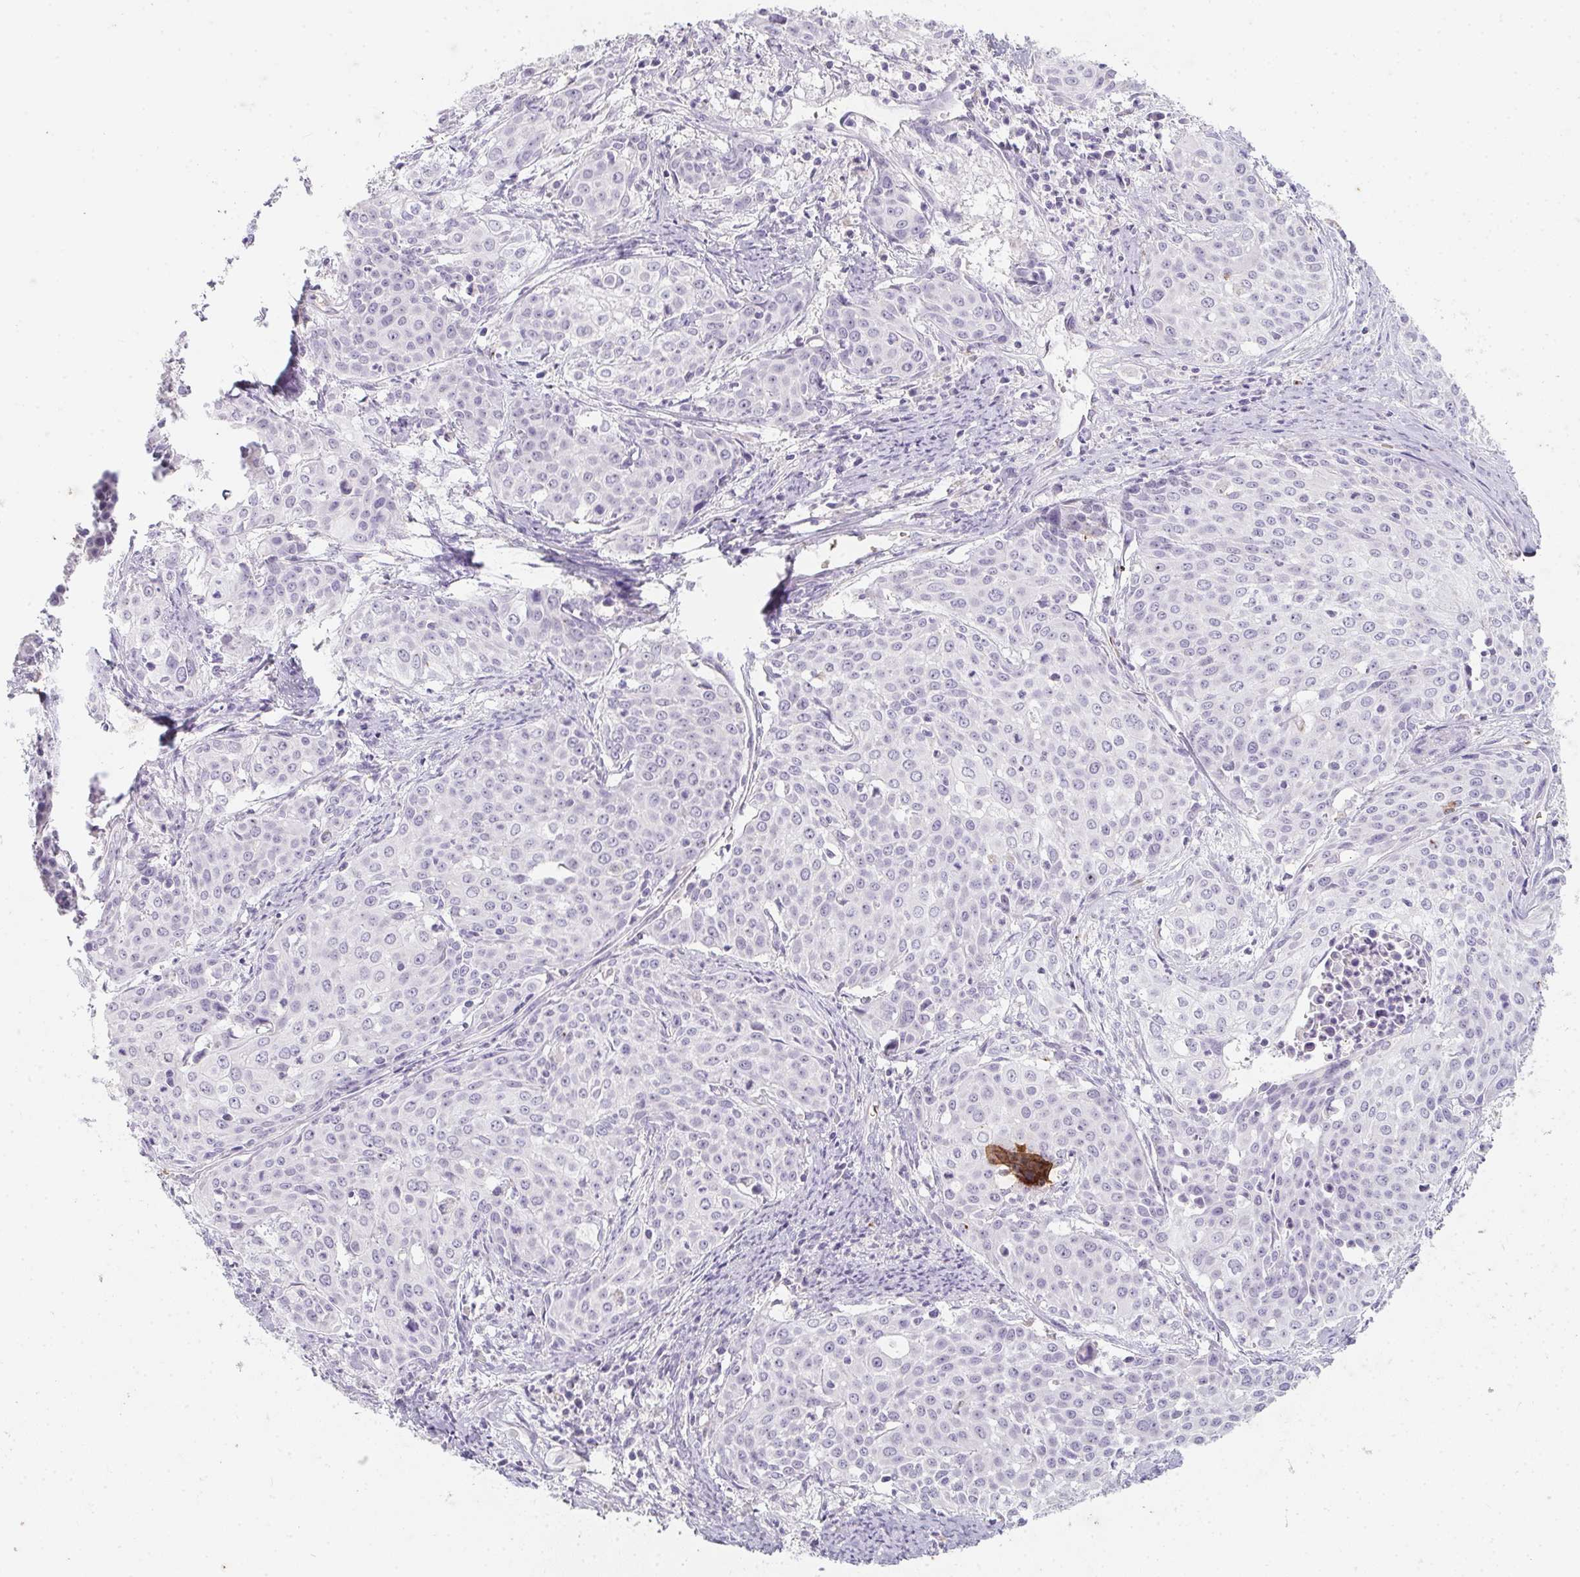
{"staining": {"intensity": "negative", "quantity": "none", "location": "none"}, "tissue": "cervical cancer", "cell_type": "Tumor cells", "image_type": "cancer", "snomed": [{"axis": "morphology", "description": "Squamous cell carcinoma, NOS"}, {"axis": "topography", "description": "Cervix"}], "caption": "Micrograph shows no significant protein staining in tumor cells of cervical squamous cell carcinoma.", "gene": "DCD", "patient": {"sex": "female", "age": 39}}